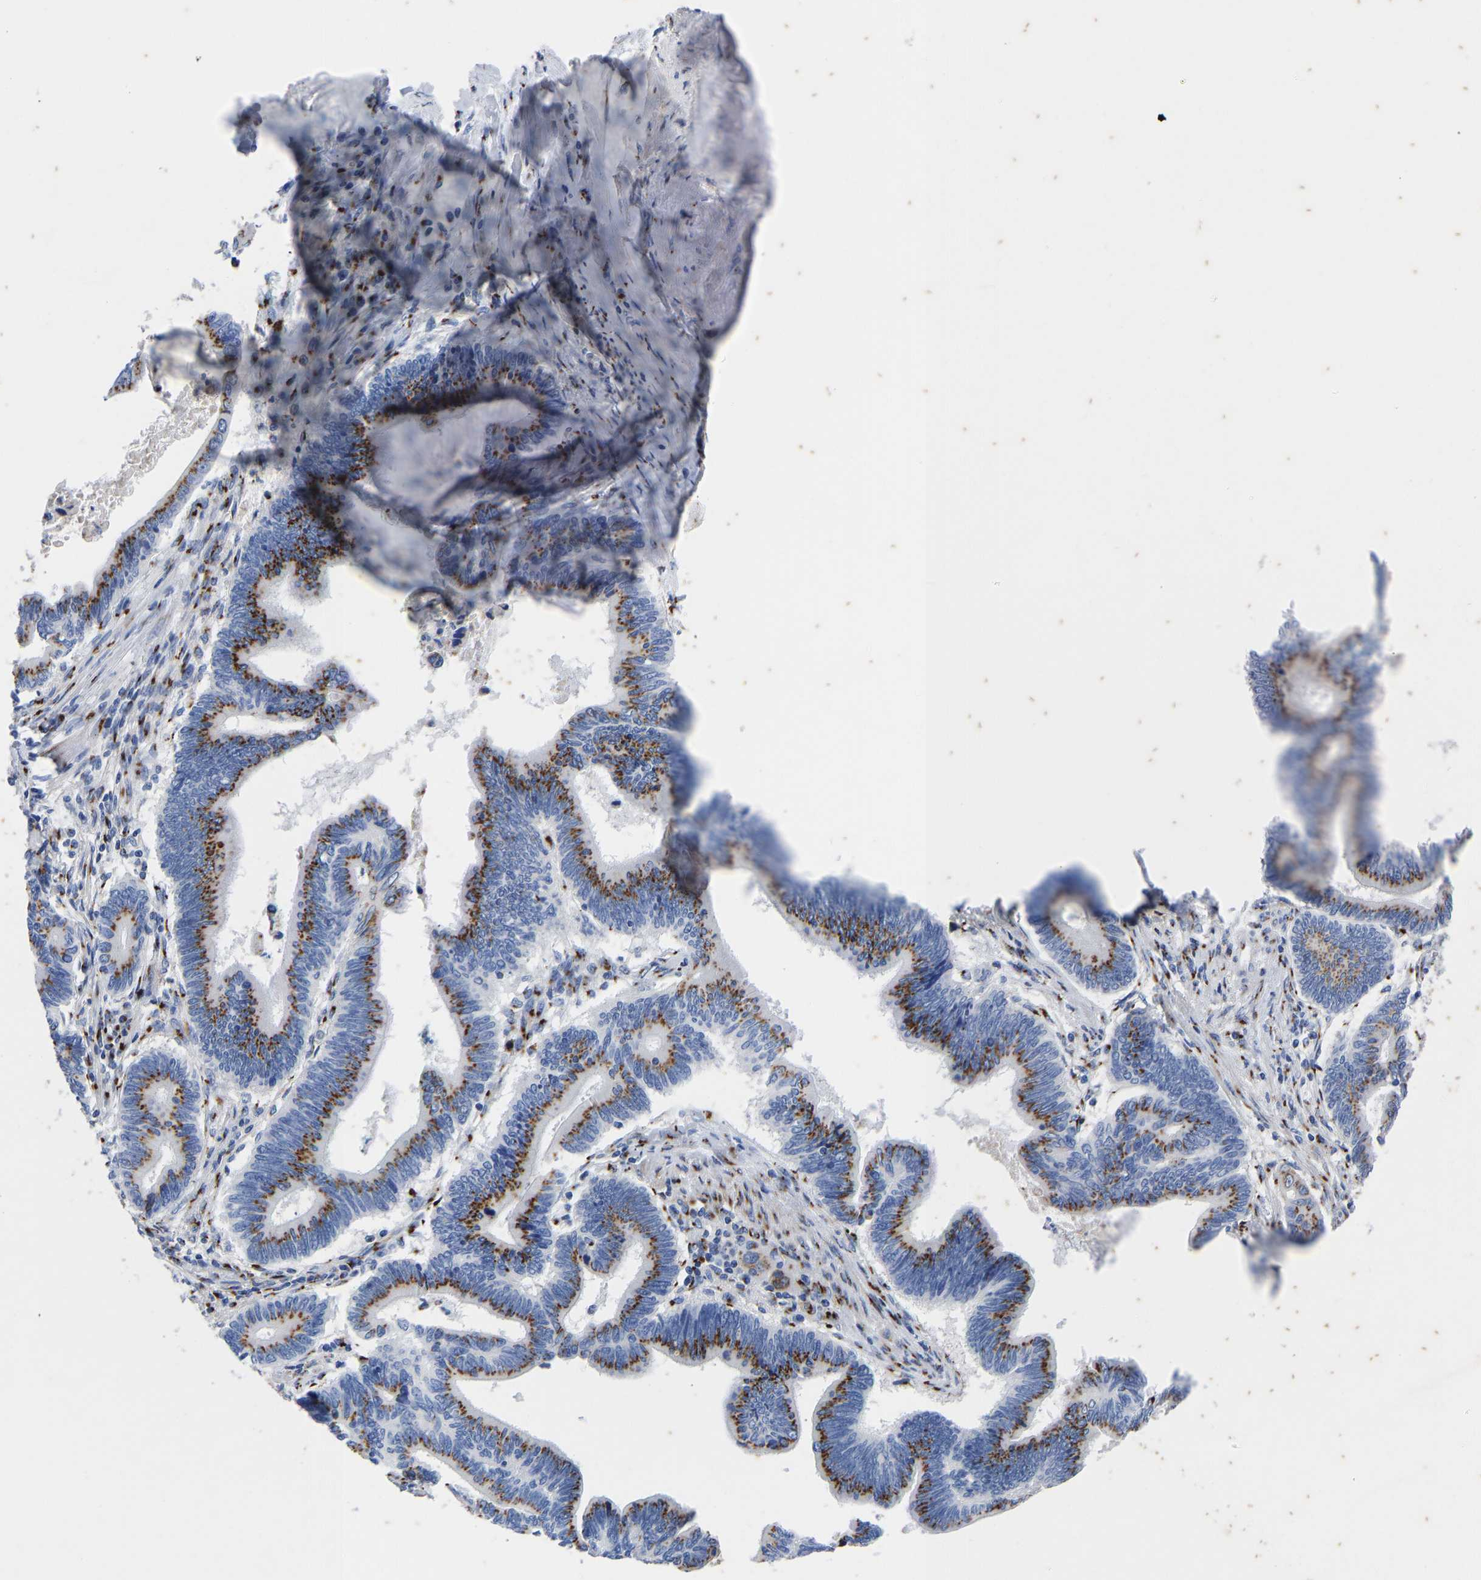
{"staining": {"intensity": "strong", "quantity": ">75%", "location": "cytoplasmic/membranous"}, "tissue": "pancreatic cancer", "cell_type": "Tumor cells", "image_type": "cancer", "snomed": [{"axis": "morphology", "description": "Adenocarcinoma, NOS"}, {"axis": "topography", "description": "Pancreas"}], "caption": "High-power microscopy captured an immunohistochemistry histopathology image of pancreatic cancer, revealing strong cytoplasmic/membranous expression in approximately >75% of tumor cells.", "gene": "TMEM87A", "patient": {"sex": "female", "age": 70}}